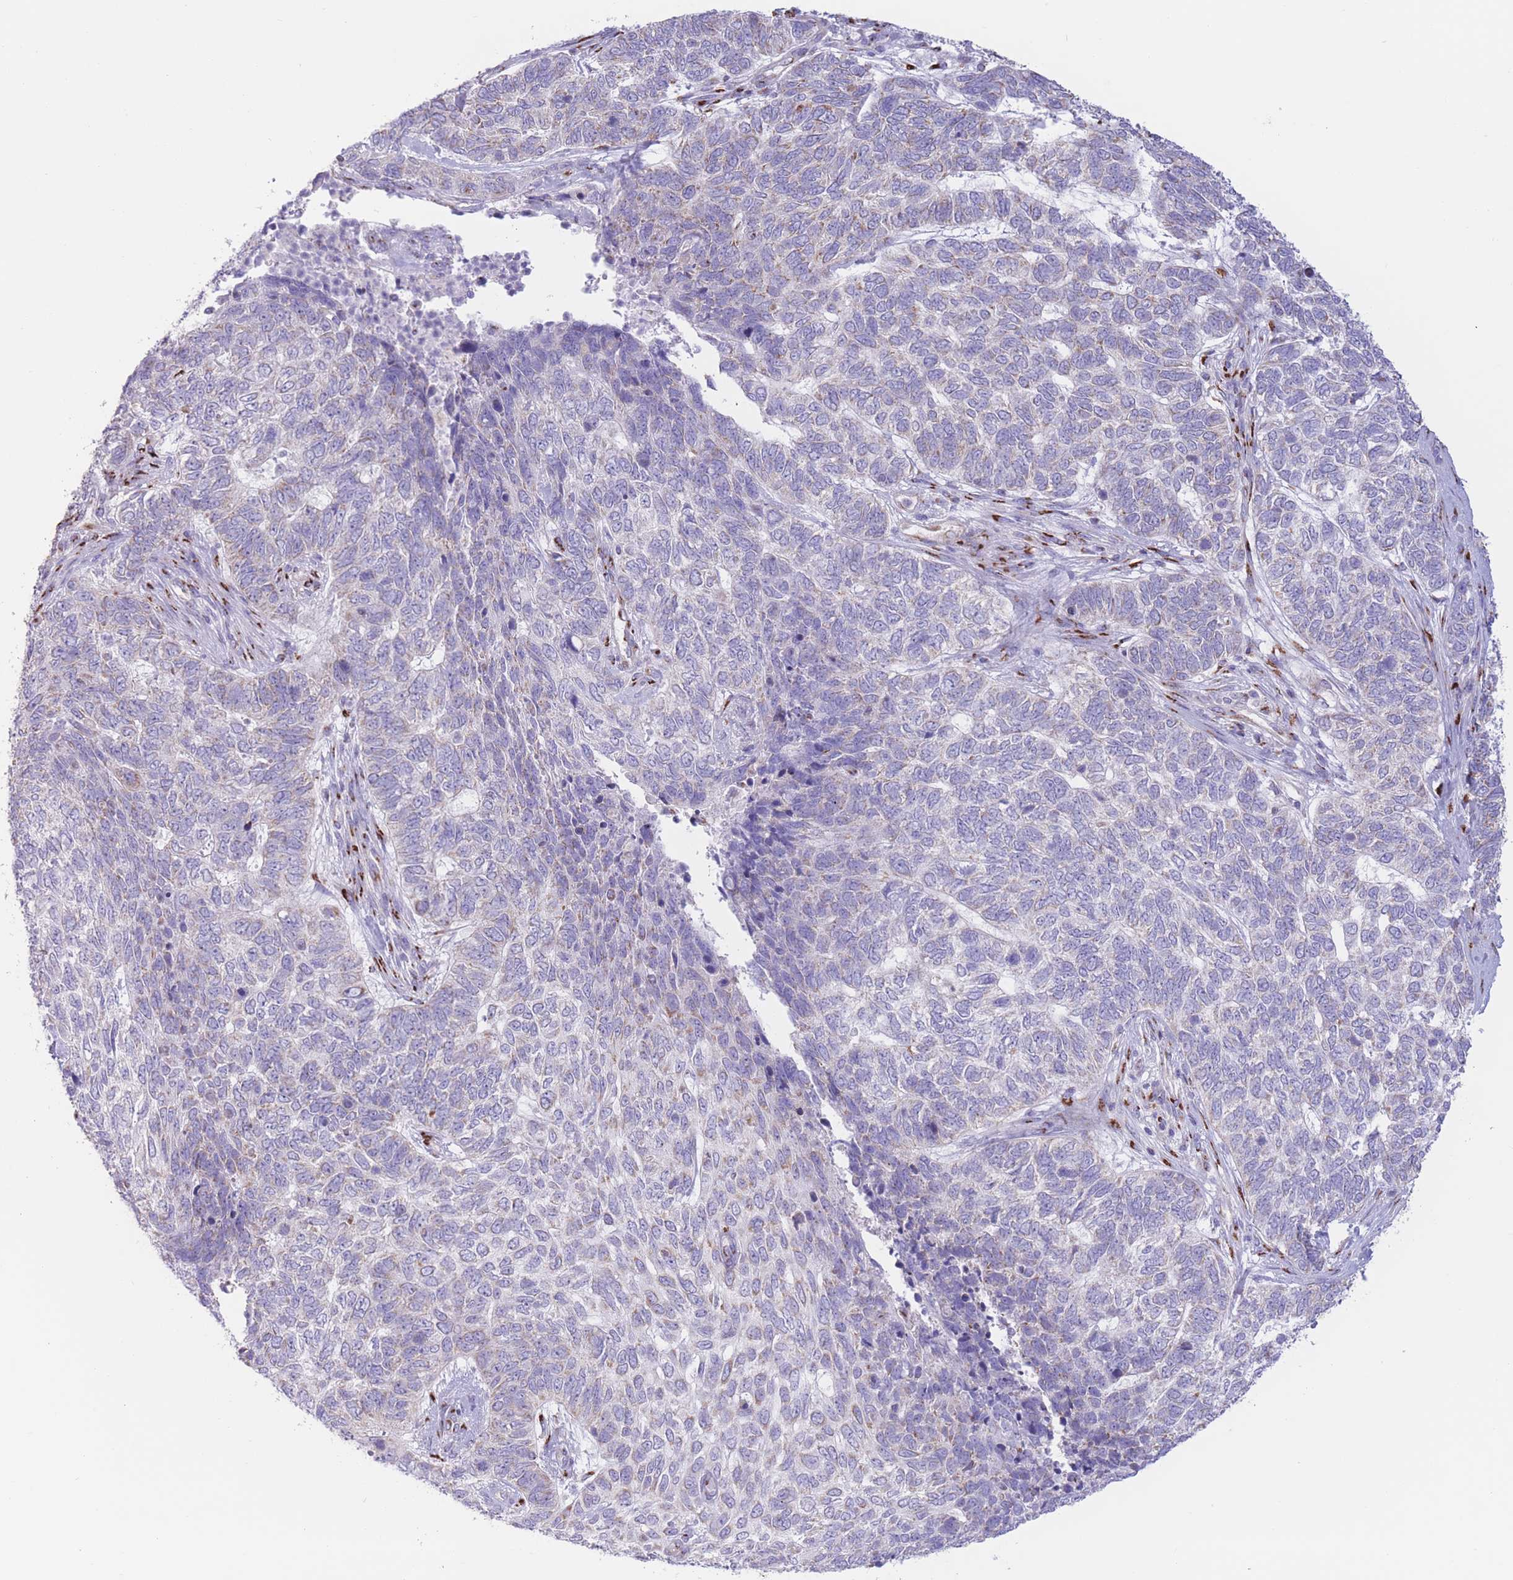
{"staining": {"intensity": "negative", "quantity": "none", "location": "none"}, "tissue": "skin cancer", "cell_type": "Tumor cells", "image_type": "cancer", "snomed": [{"axis": "morphology", "description": "Basal cell carcinoma"}, {"axis": "topography", "description": "Skin"}], "caption": "Histopathology image shows no significant protein expression in tumor cells of skin basal cell carcinoma. The staining is performed using DAB brown chromogen with nuclei counter-stained in using hematoxylin.", "gene": "MPND", "patient": {"sex": "female", "age": 65}}